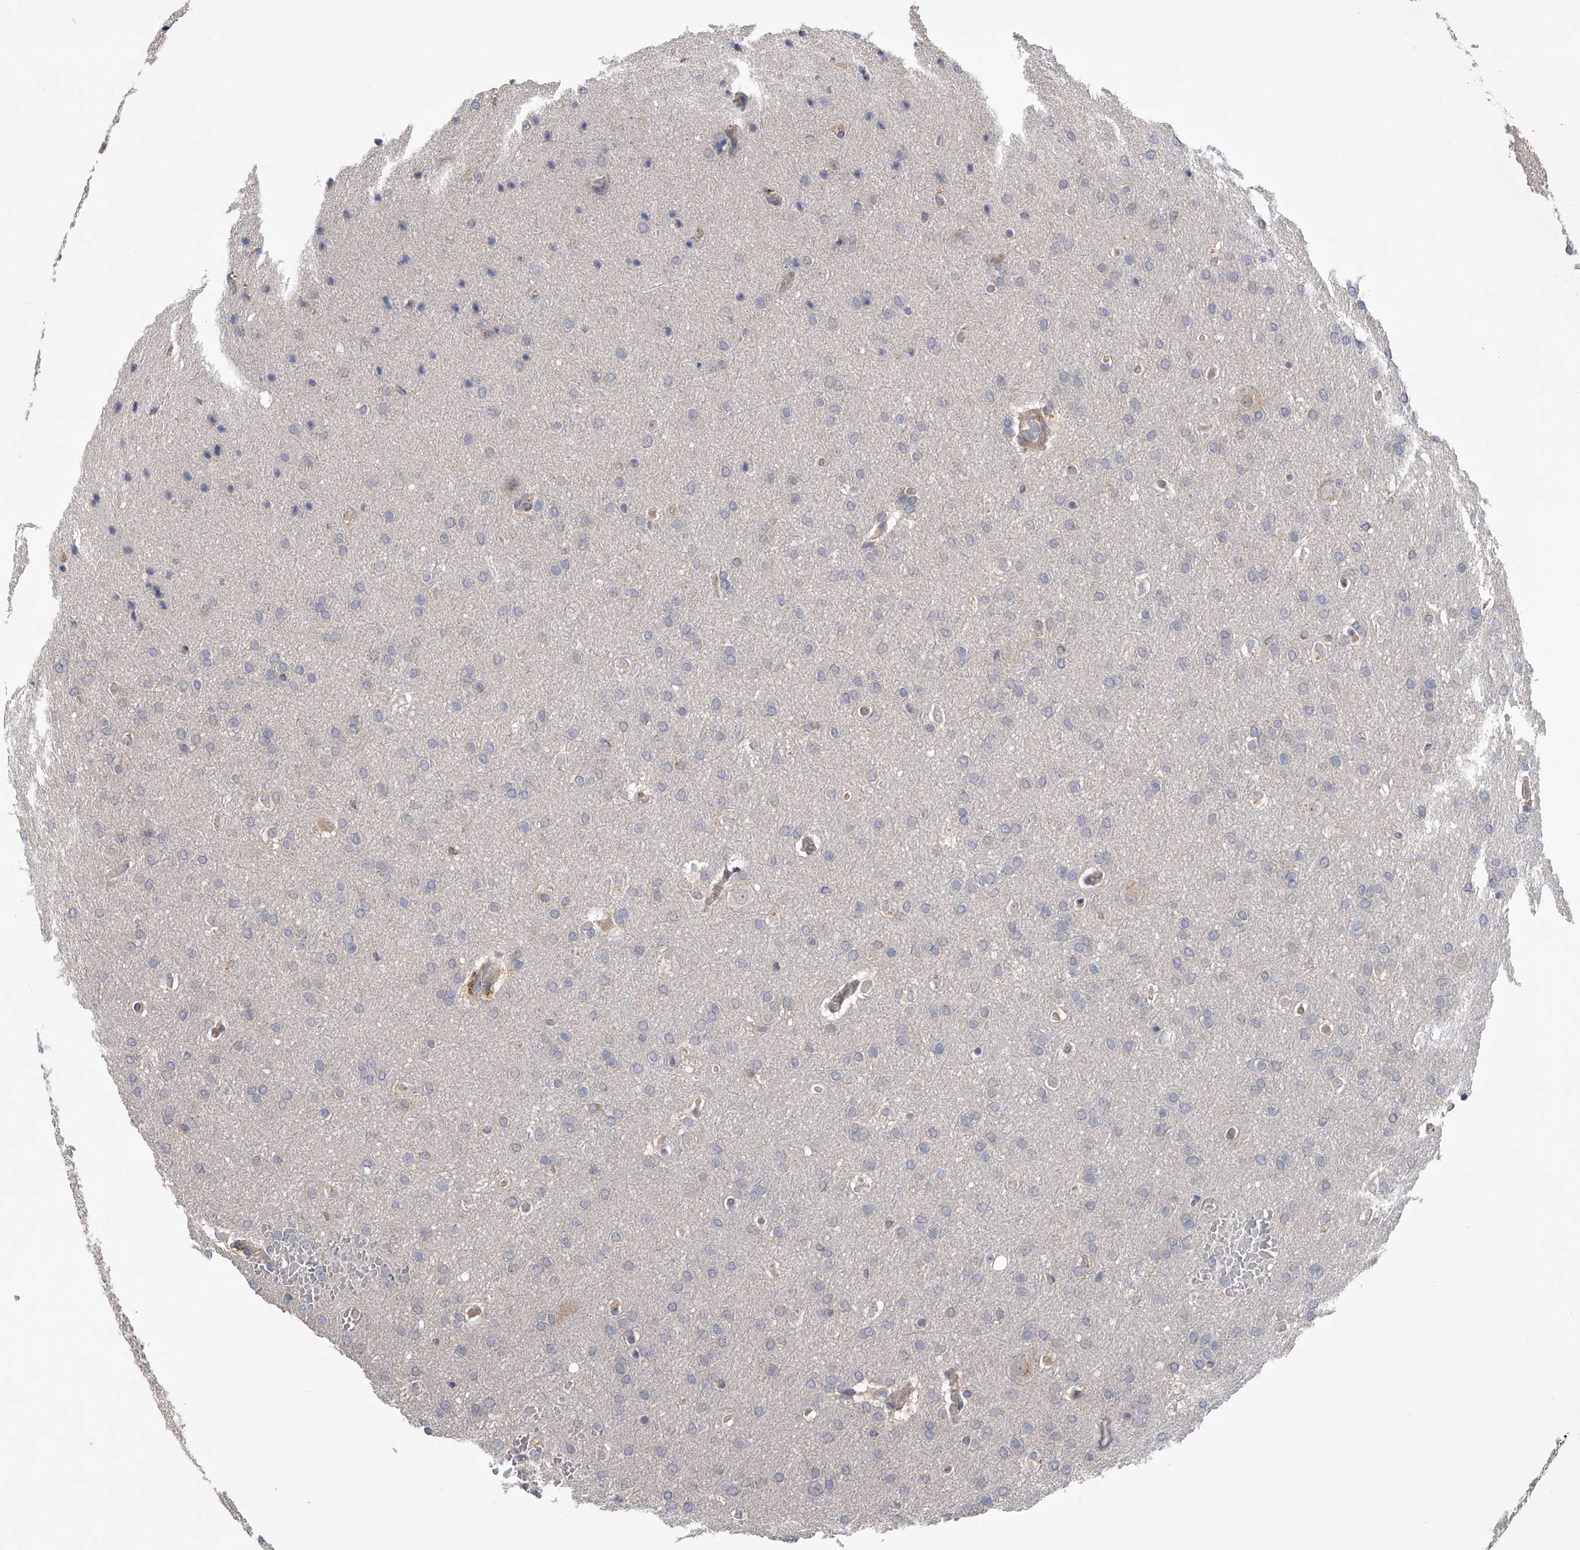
{"staining": {"intensity": "negative", "quantity": "none", "location": "none"}, "tissue": "glioma", "cell_type": "Tumor cells", "image_type": "cancer", "snomed": [{"axis": "morphology", "description": "Glioma, malignant, Low grade"}, {"axis": "topography", "description": "Brain"}], "caption": "An immunohistochemistry (IHC) micrograph of glioma is shown. There is no staining in tumor cells of glioma.", "gene": "CFAP298", "patient": {"sex": "female", "age": 37}}